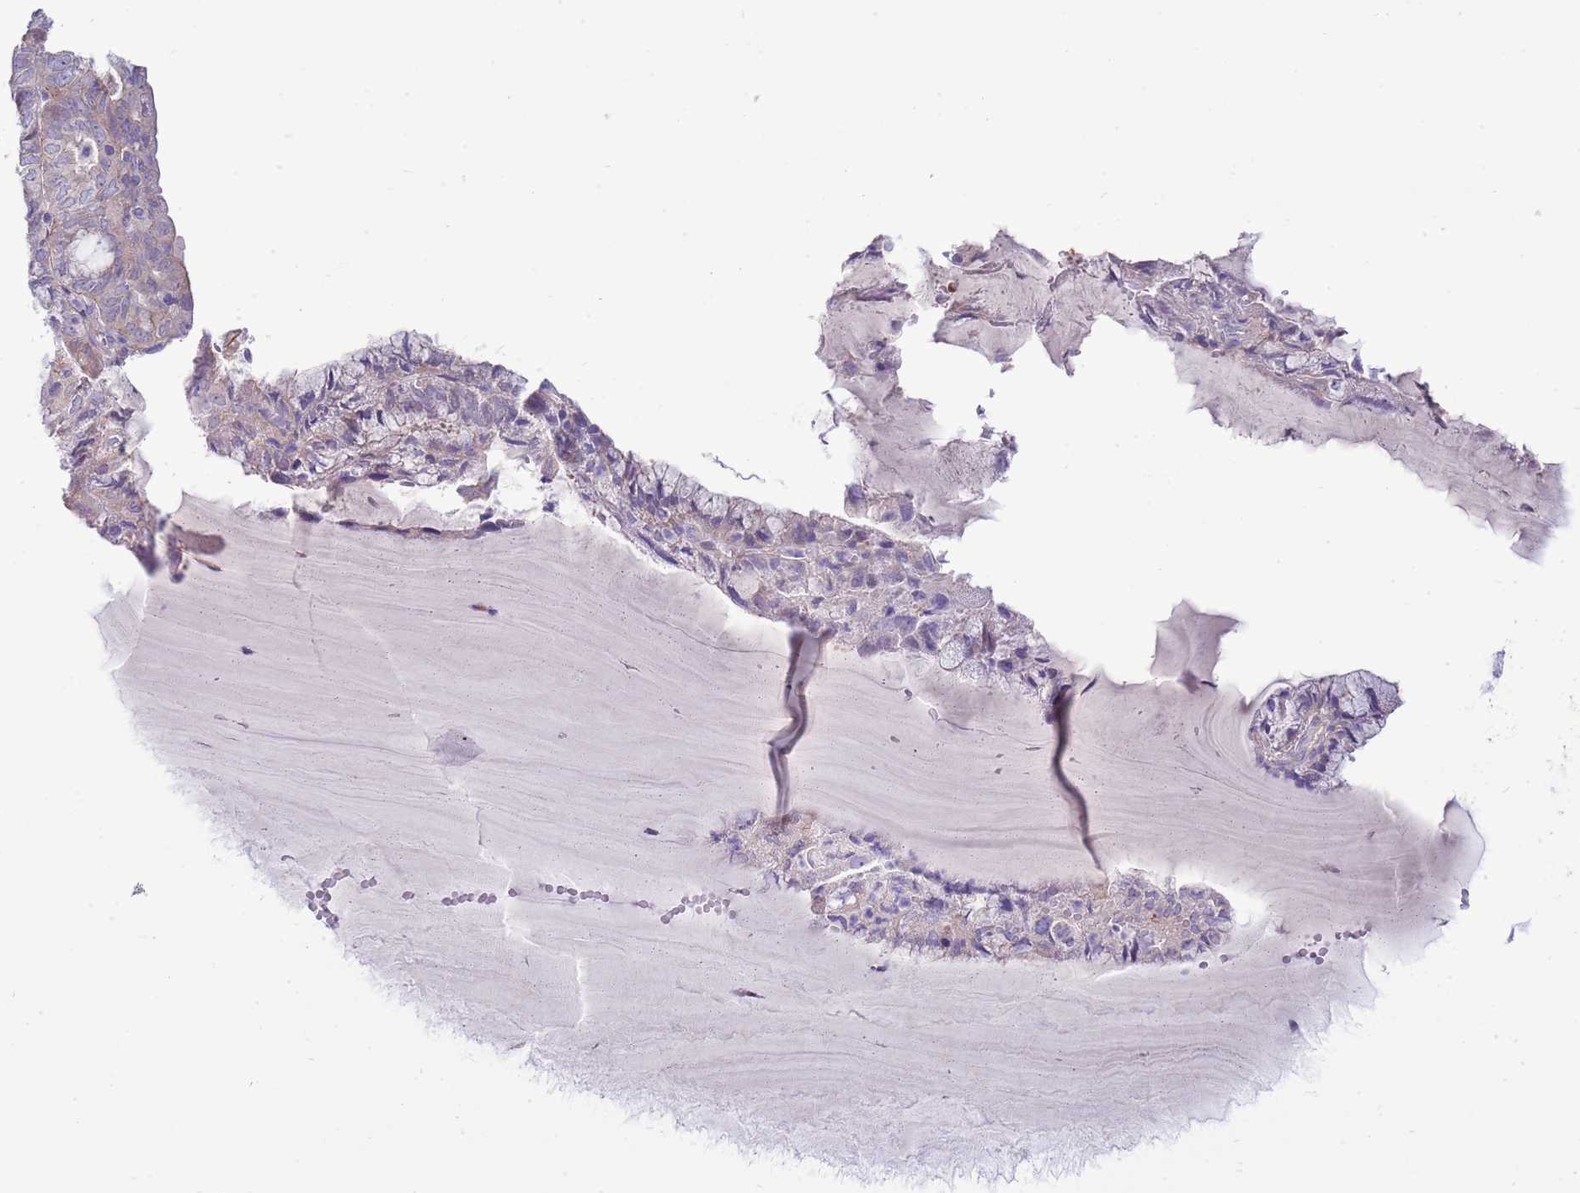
{"staining": {"intensity": "moderate", "quantity": "<25%", "location": "cytoplasmic/membranous"}, "tissue": "endometrial cancer", "cell_type": "Tumor cells", "image_type": "cancer", "snomed": [{"axis": "morphology", "description": "Adenocarcinoma, NOS"}, {"axis": "topography", "description": "Endometrium"}], "caption": "Tumor cells demonstrate moderate cytoplasmic/membranous expression in about <25% of cells in endometrial cancer. The protein of interest is shown in brown color, while the nuclei are stained blue.", "gene": "FBRSL1", "patient": {"sex": "female", "age": 81}}